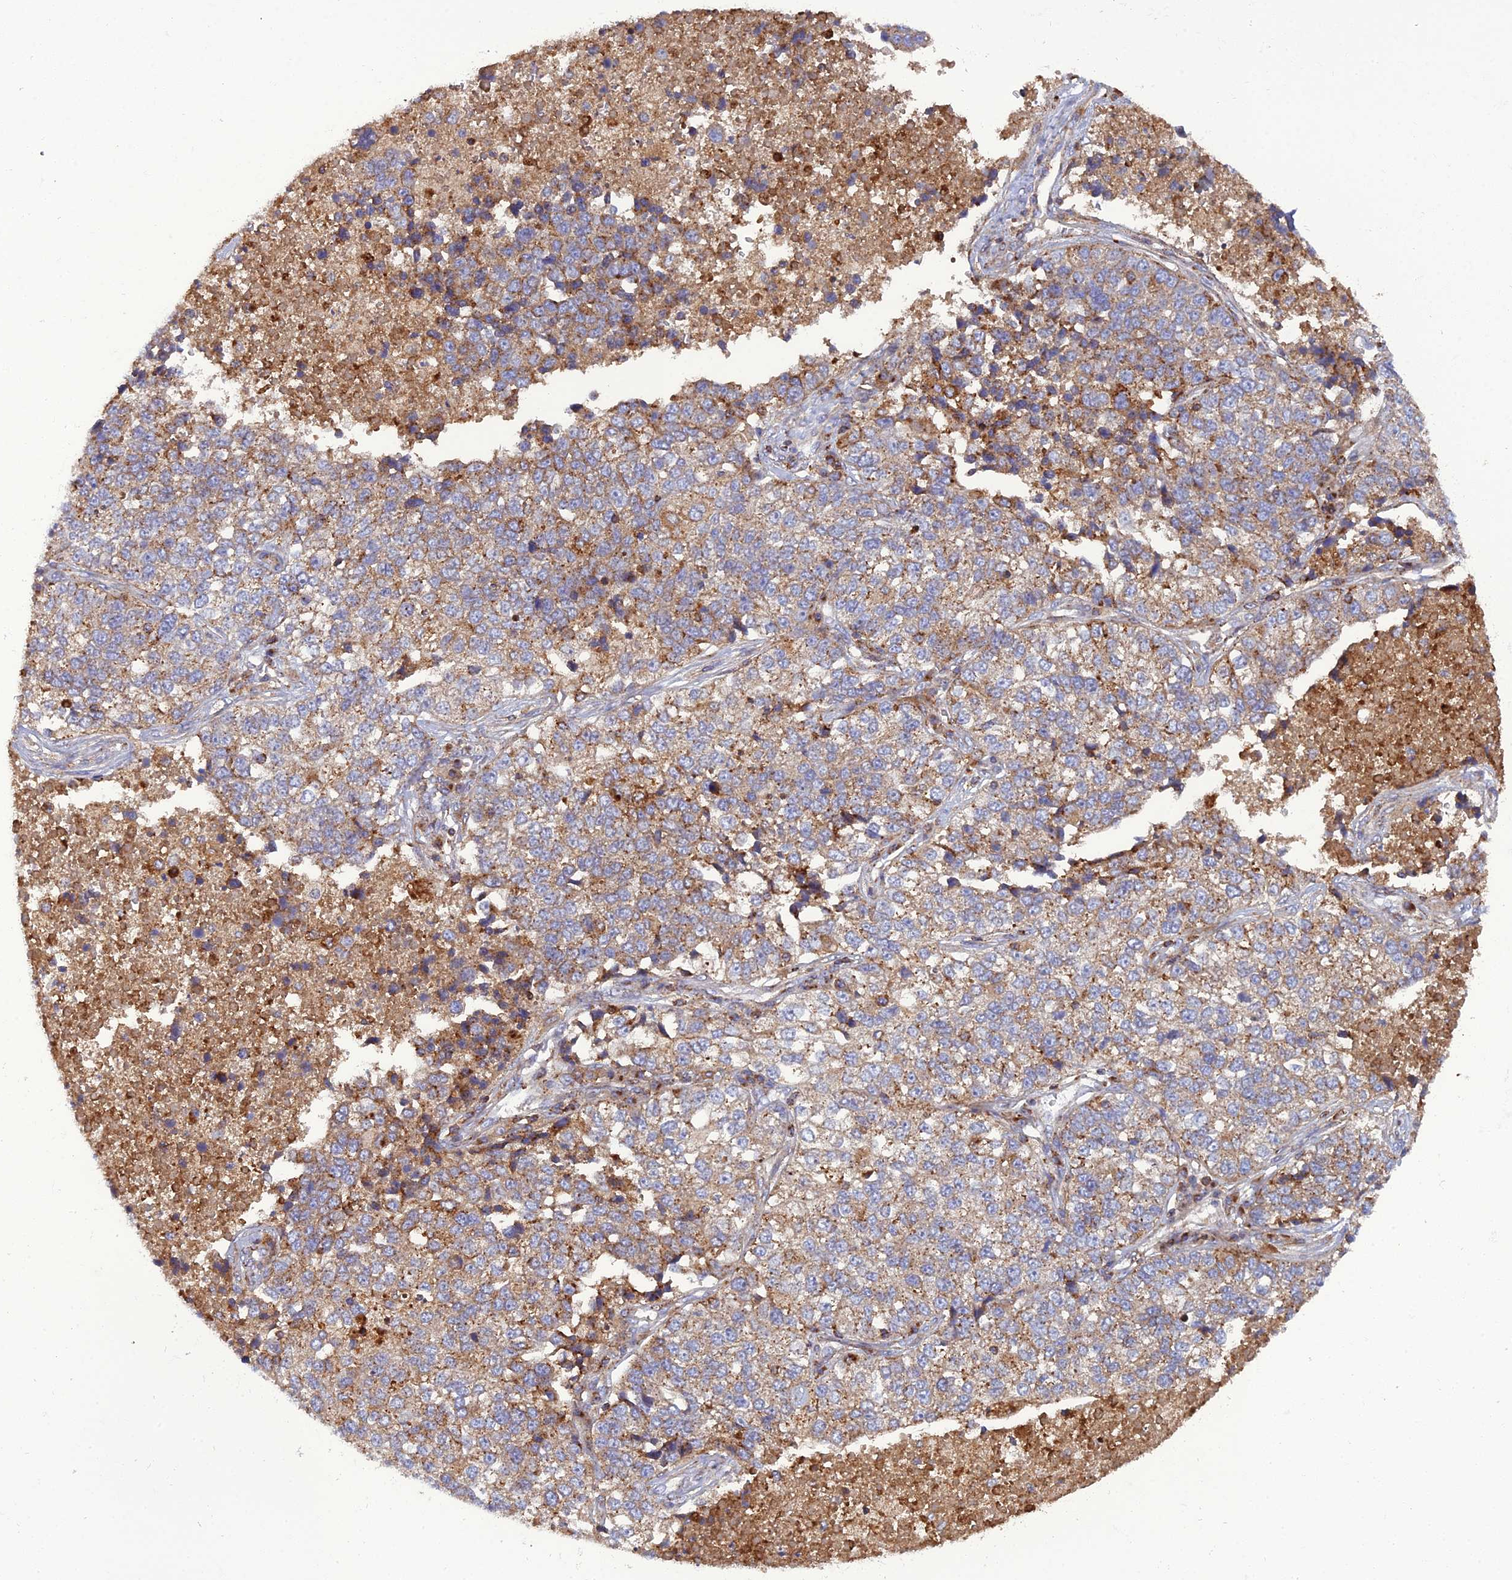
{"staining": {"intensity": "moderate", "quantity": ">75%", "location": "cytoplasmic/membranous"}, "tissue": "lung cancer", "cell_type": "Tumor cells", "image_type": "cancer", "snomed": [{"axis": "morphology", "description": "Adenocarcinoma, NOS"}, {"axis": "topography", "description": "Lung"}], "caption": "IHC photomicrograph of neoplastic tissue: human lung cancer (adenocarcinoma) stained using immunohistochemistry (IHC) reveals medium levels of moderate protein expression localized specifically in the cytoplasmic/membranous of tumor cells, appearing as a cytoplasmic/membranous brown color.", "gene": "LNPEP", "patient": {"sex": "male", "age": 49}}